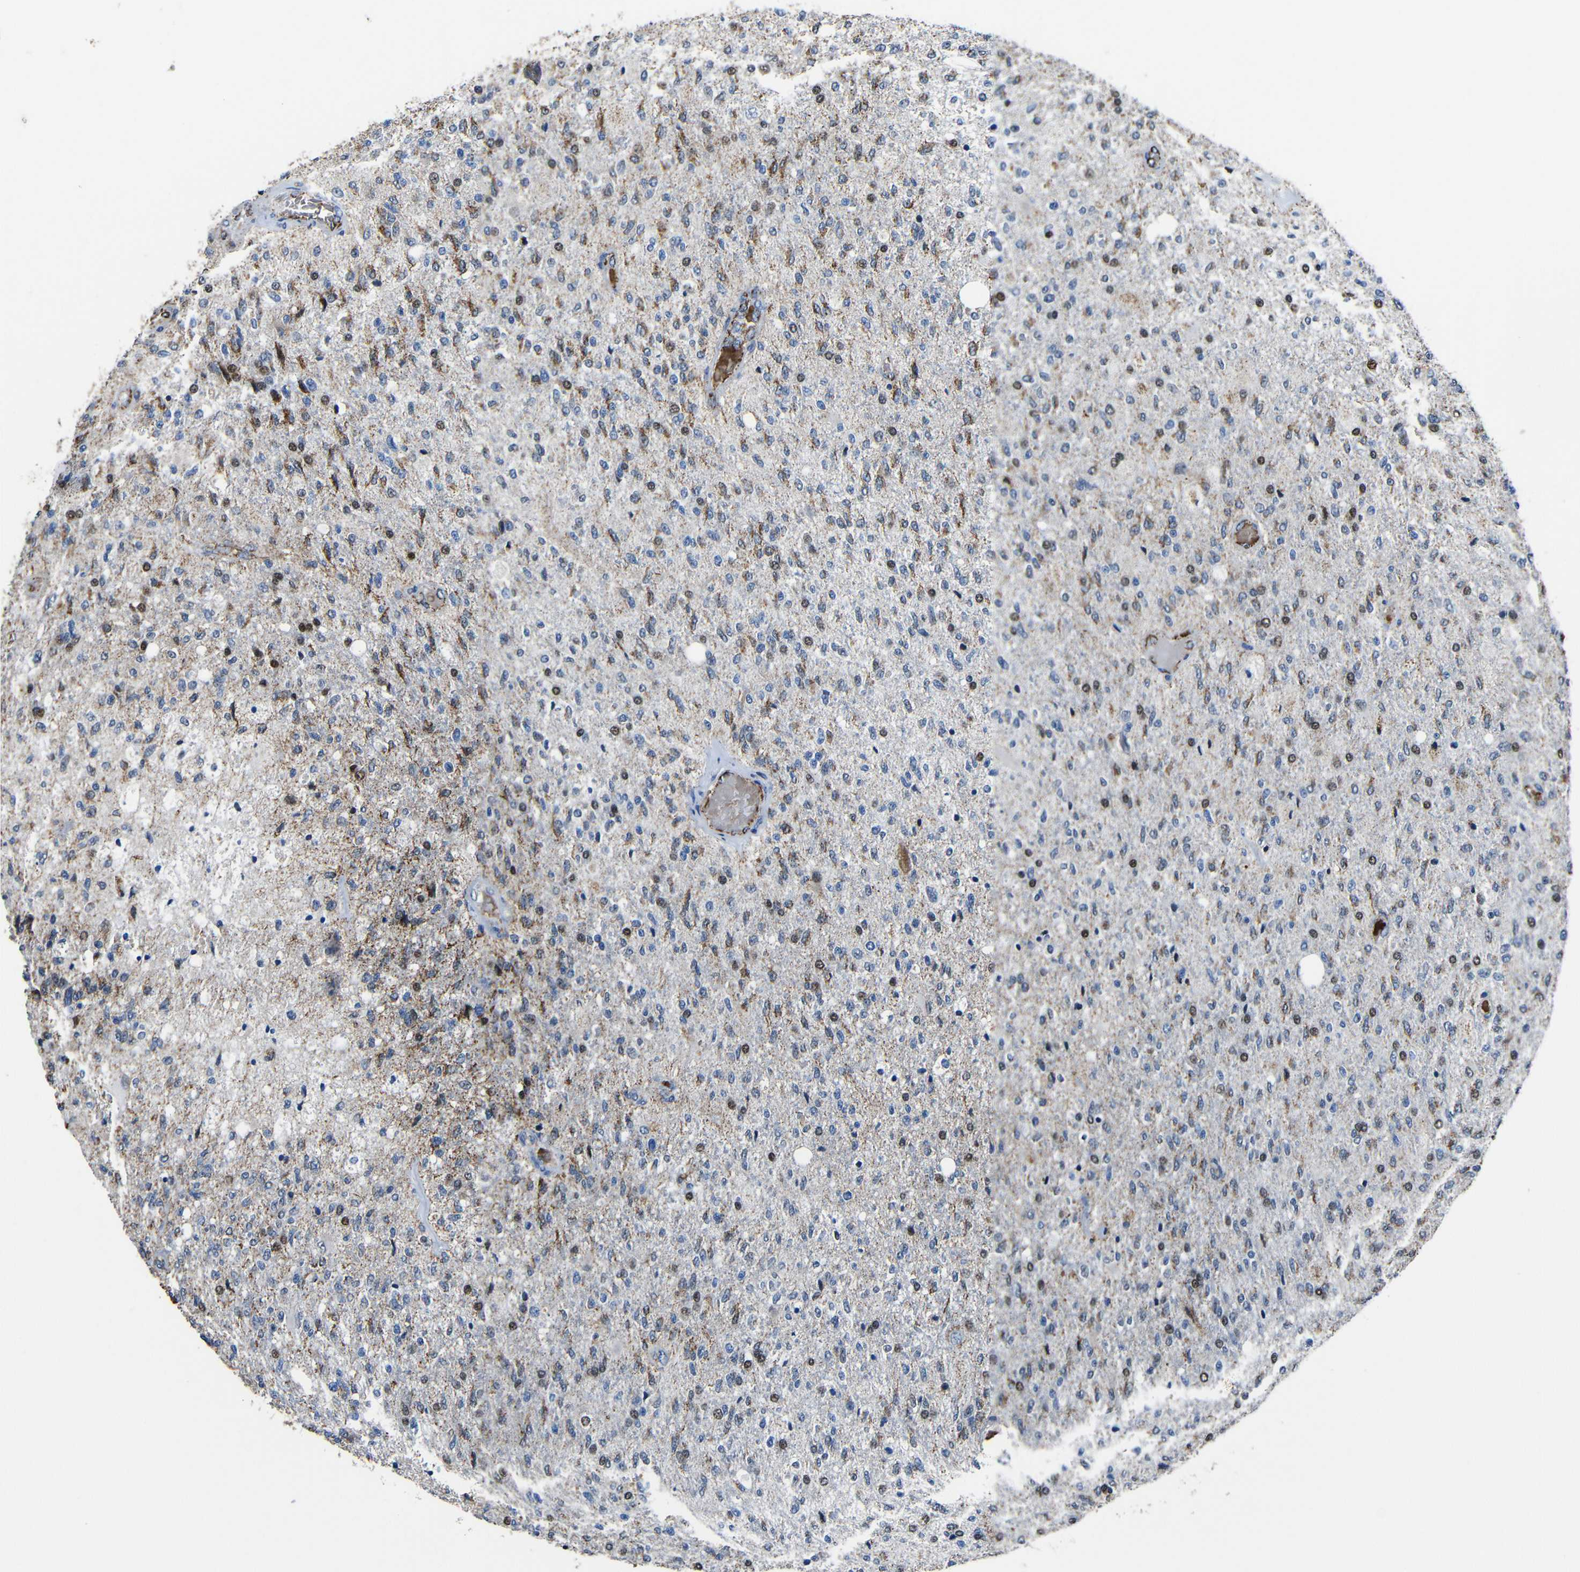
{"staining": {"intensity": "moderate", "quantity": "25%-75%", "location": "nuclear"}, "tissue": "glioma", "cell_type": "Tumor cells", "image_type": "cancer", "snomed": [{"axis": "morphology", "description": "Normal tissue, NOS"}, {"axis": "morphology", "description": "Glioma, malignant, High grade"}, {"axis": "topography", "description": "Cerebral cortex"}], "caption": "Protein analysis of glioma tissue exhibits moderate nuclear staining in approximately 25%-75% of tumor cells.", "gene": "CA5B", "patient": {"sex": "male", "age": 77}}